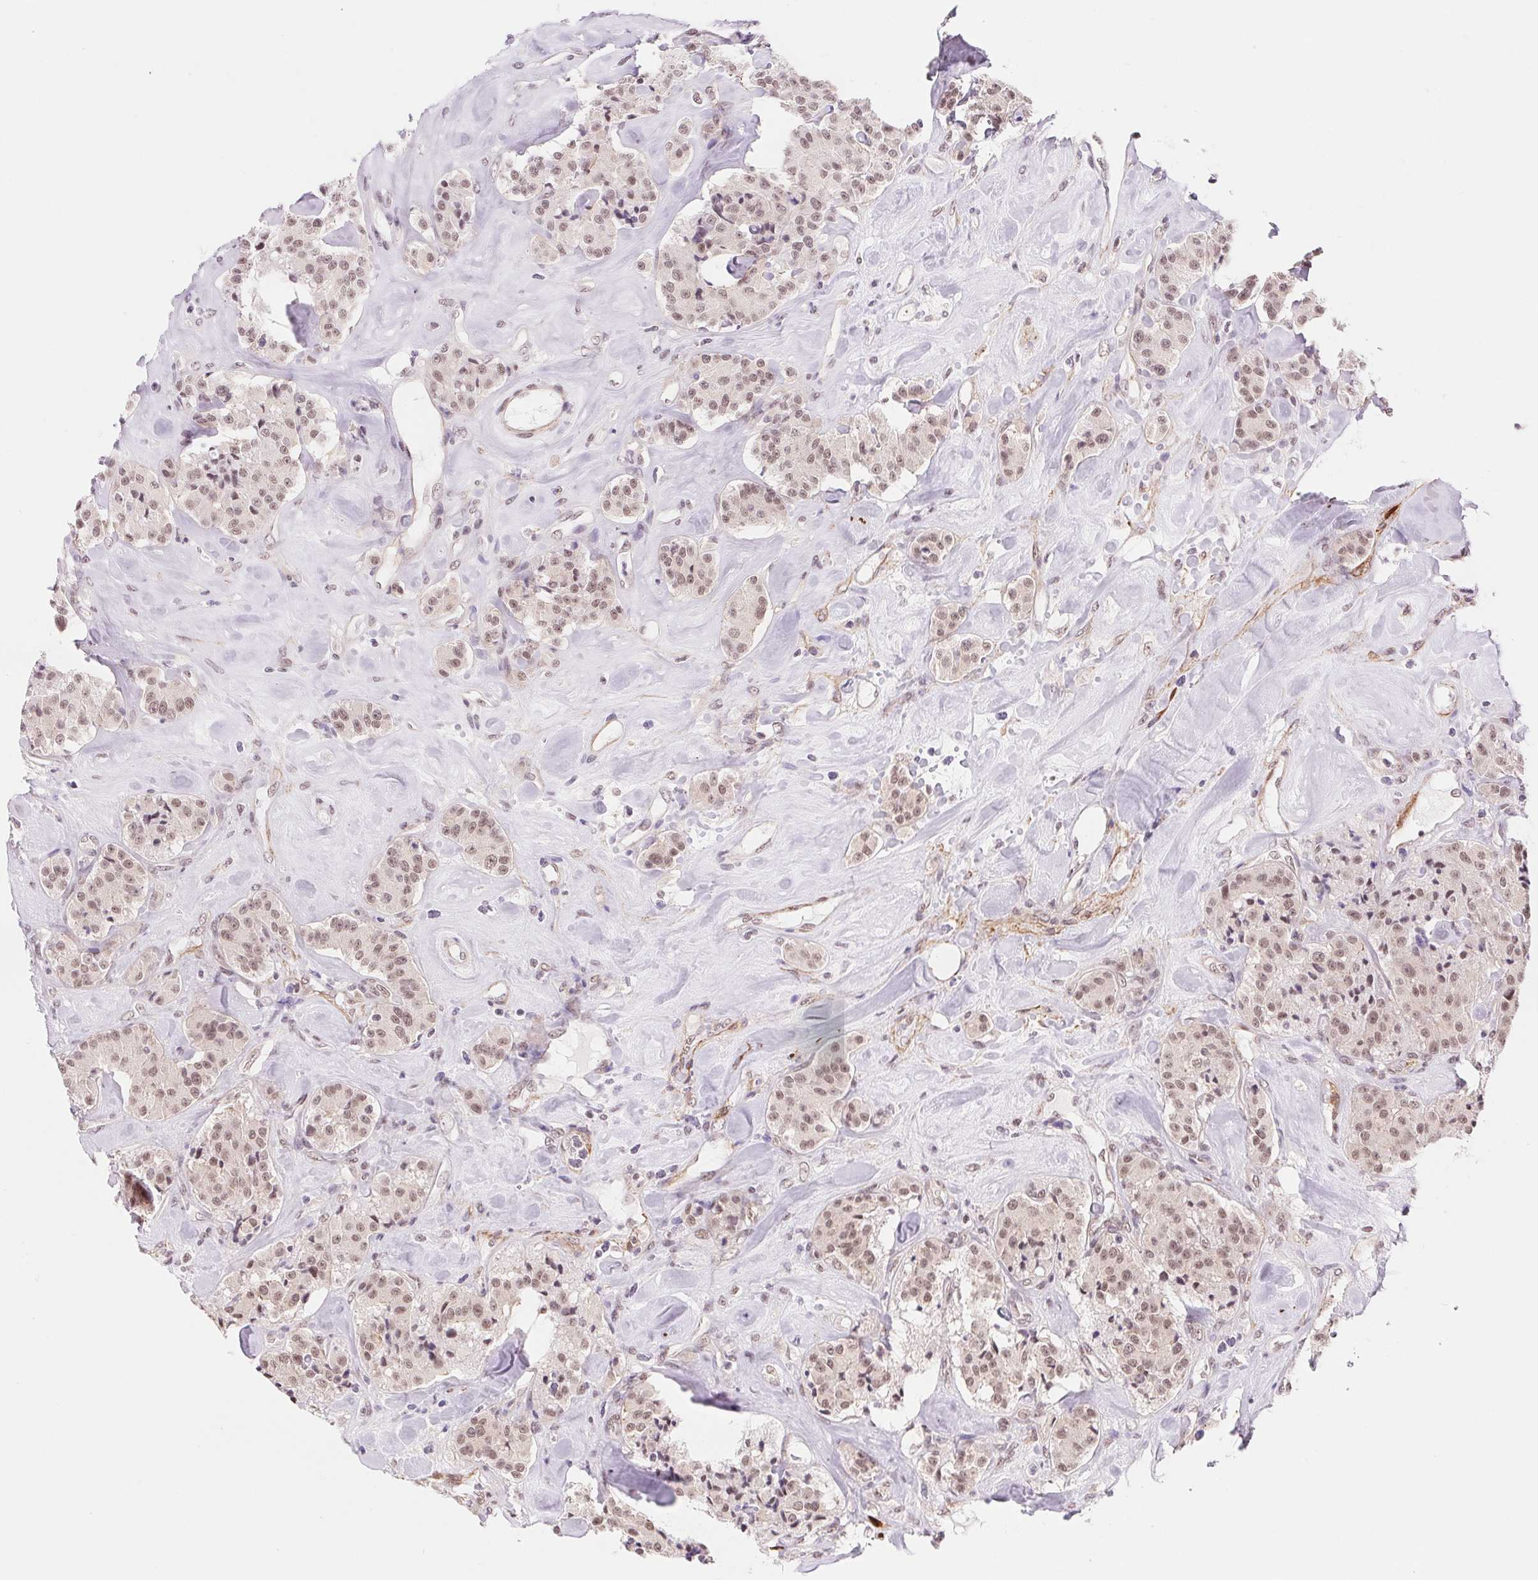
{"staining": {"intensity": "weak", "quantity": ">75%", "location": "nuclear"}, "tissue": "carcinoid", "cell_type": "Tumor cells", "image_type": "cancer", "snomed": [{"axis": "morphology", "description": "Carcinoid, malignant, NOS"}, {"axis": "topography", "description": "Pancreas"}], "caption": "Protein staining exhibits weak nuclear expression in approximately >75% of tumor cells in carcinoid.", "gene": "BCAT1", "patient": {"sex": "male", "age": 41}}